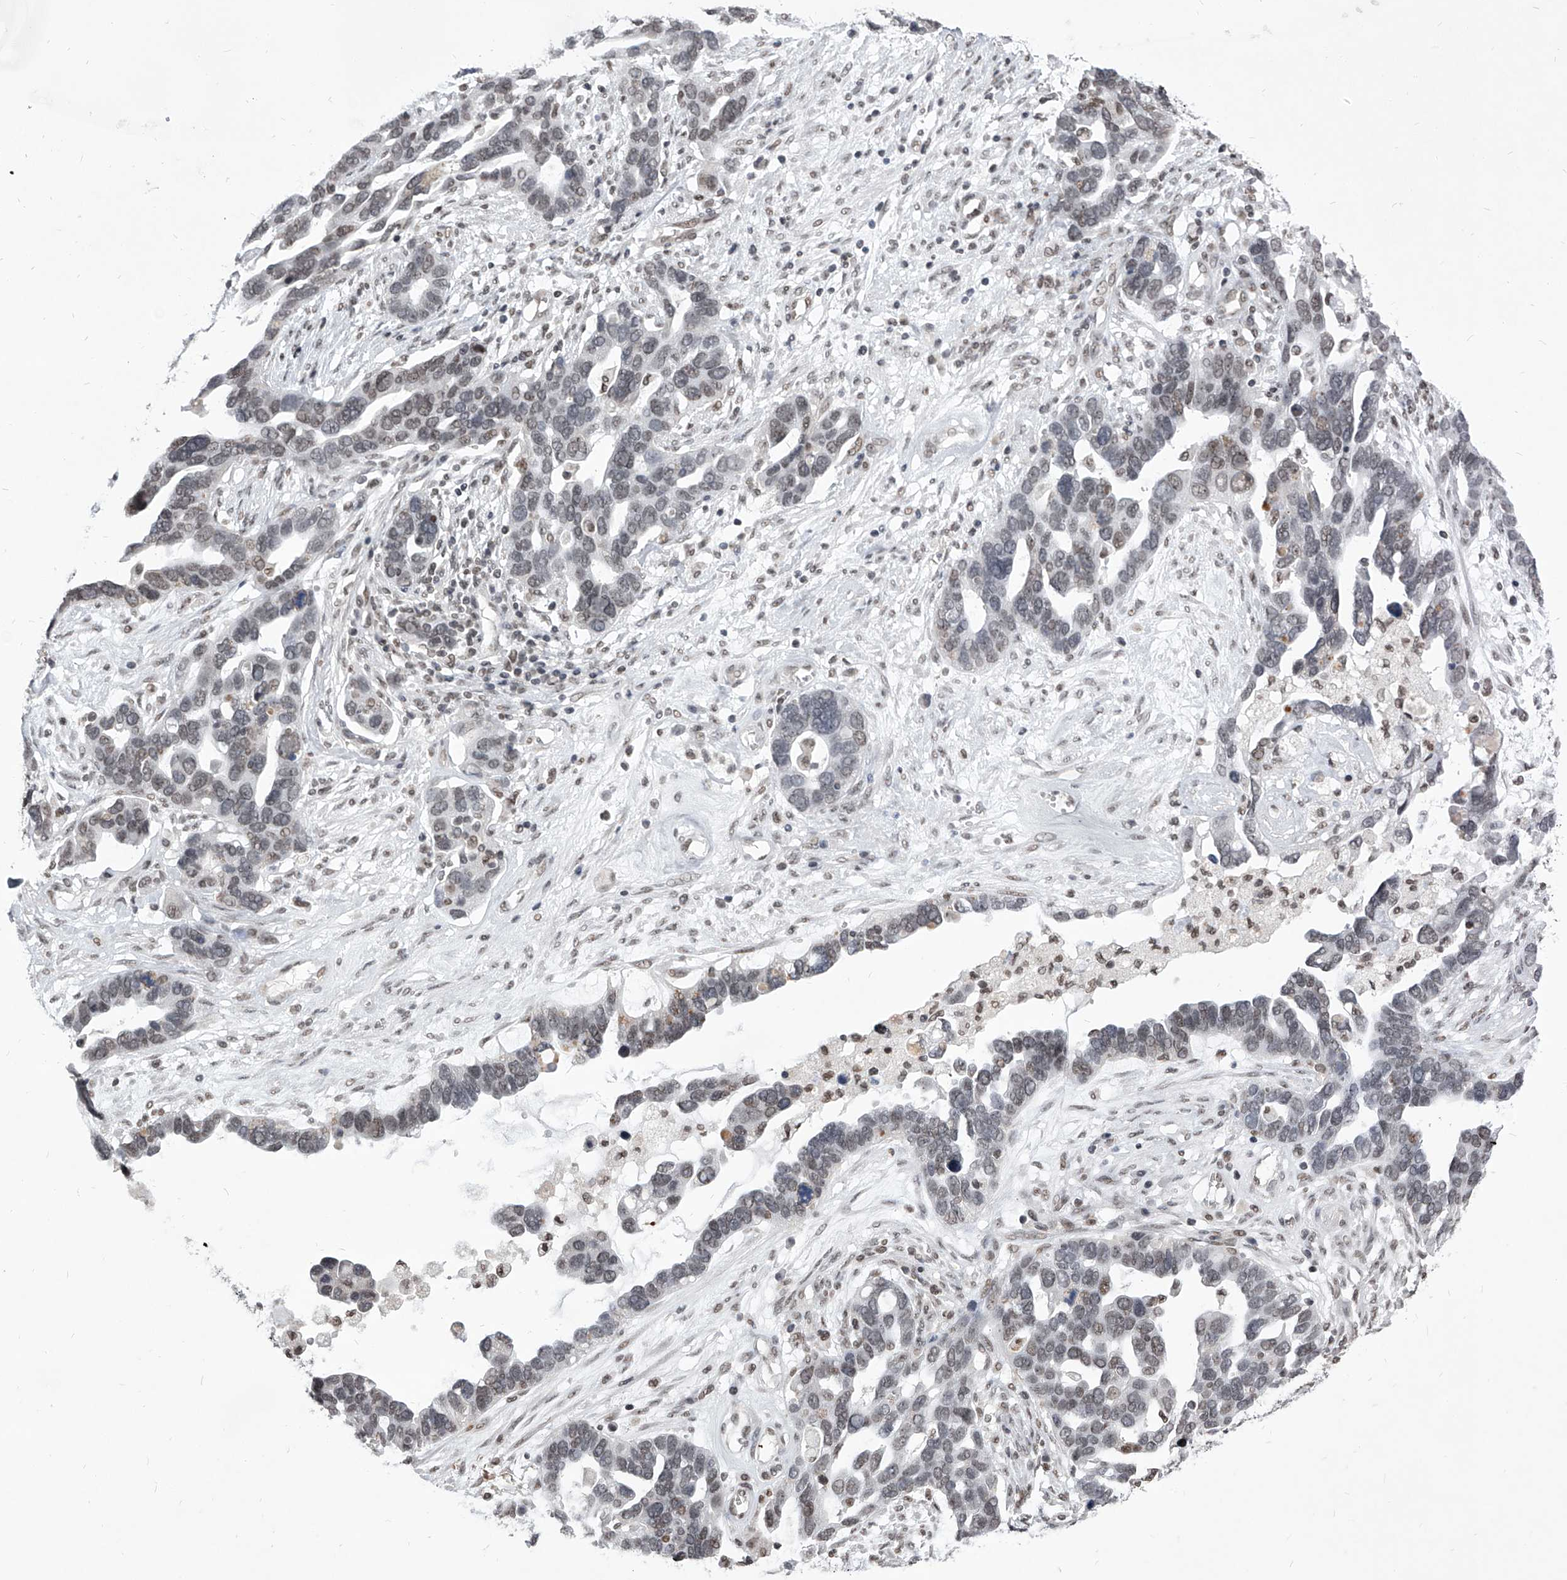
{"staining": {"intensity": "weak", "quantity": "<25%", "location": "nuclear"}, "tissue": "ovarian cancer", "cell_type": "Tumor cells", "image_type": "cancer", "snomed": [{"axis": "morphology", "description": "Cystadenocarcinoma, serous, NOS"}, {"axis": "topography", "description": "Ovary"}], "caption": "A micrograph of ovarian cancer stained for a protein shows no brown staining in tumor cells.", "gene": "PPIL4", "patient": {"sex": "female", "age": 54}}